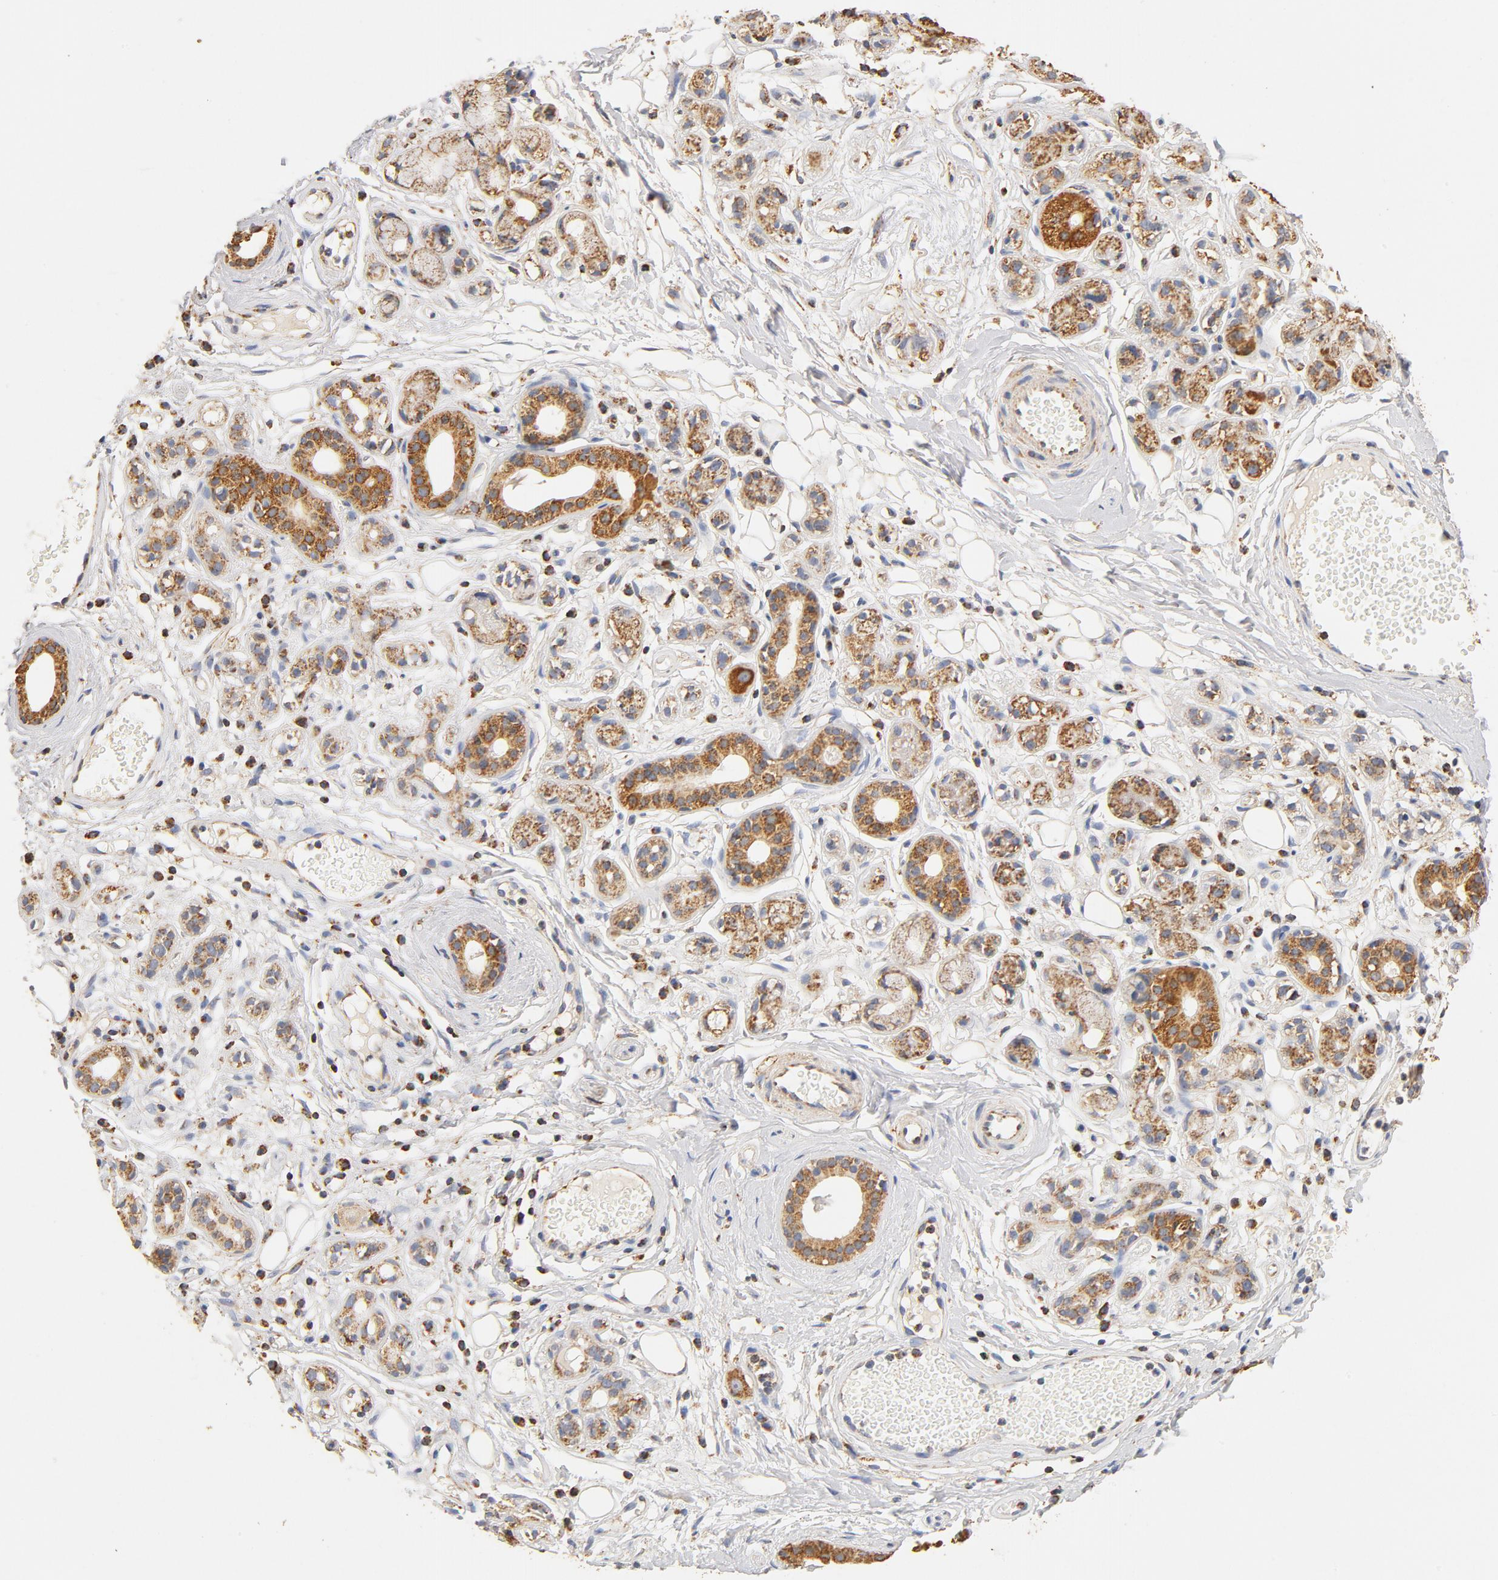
{"staining": {"intensity": "moderate", "quantity": ">75%", "location": "cytoplasmic/membranous"}, "tissue": "salivary gland", "cell_type": "Glandular cells", "image_type": "normal", "snomed": [{"axis": "morphology", "description": "Normal tissue, NOS"}, {"axis": "topography", "description": "Salivary gland"}], "caption": "The photomicrograph exhibits a brown stain indicating the presence of a protein in the cytoplasmic/membranous of glandular cells in salivary gland. The staining is performed using DAB (3,3'-diaminobenzidine) brown chromogen to label protein expression. The nuclei are counter-stained blue using hematoxylin.", "gene": "COX4I1", "patient": {"sex": "male", "age": 54}}